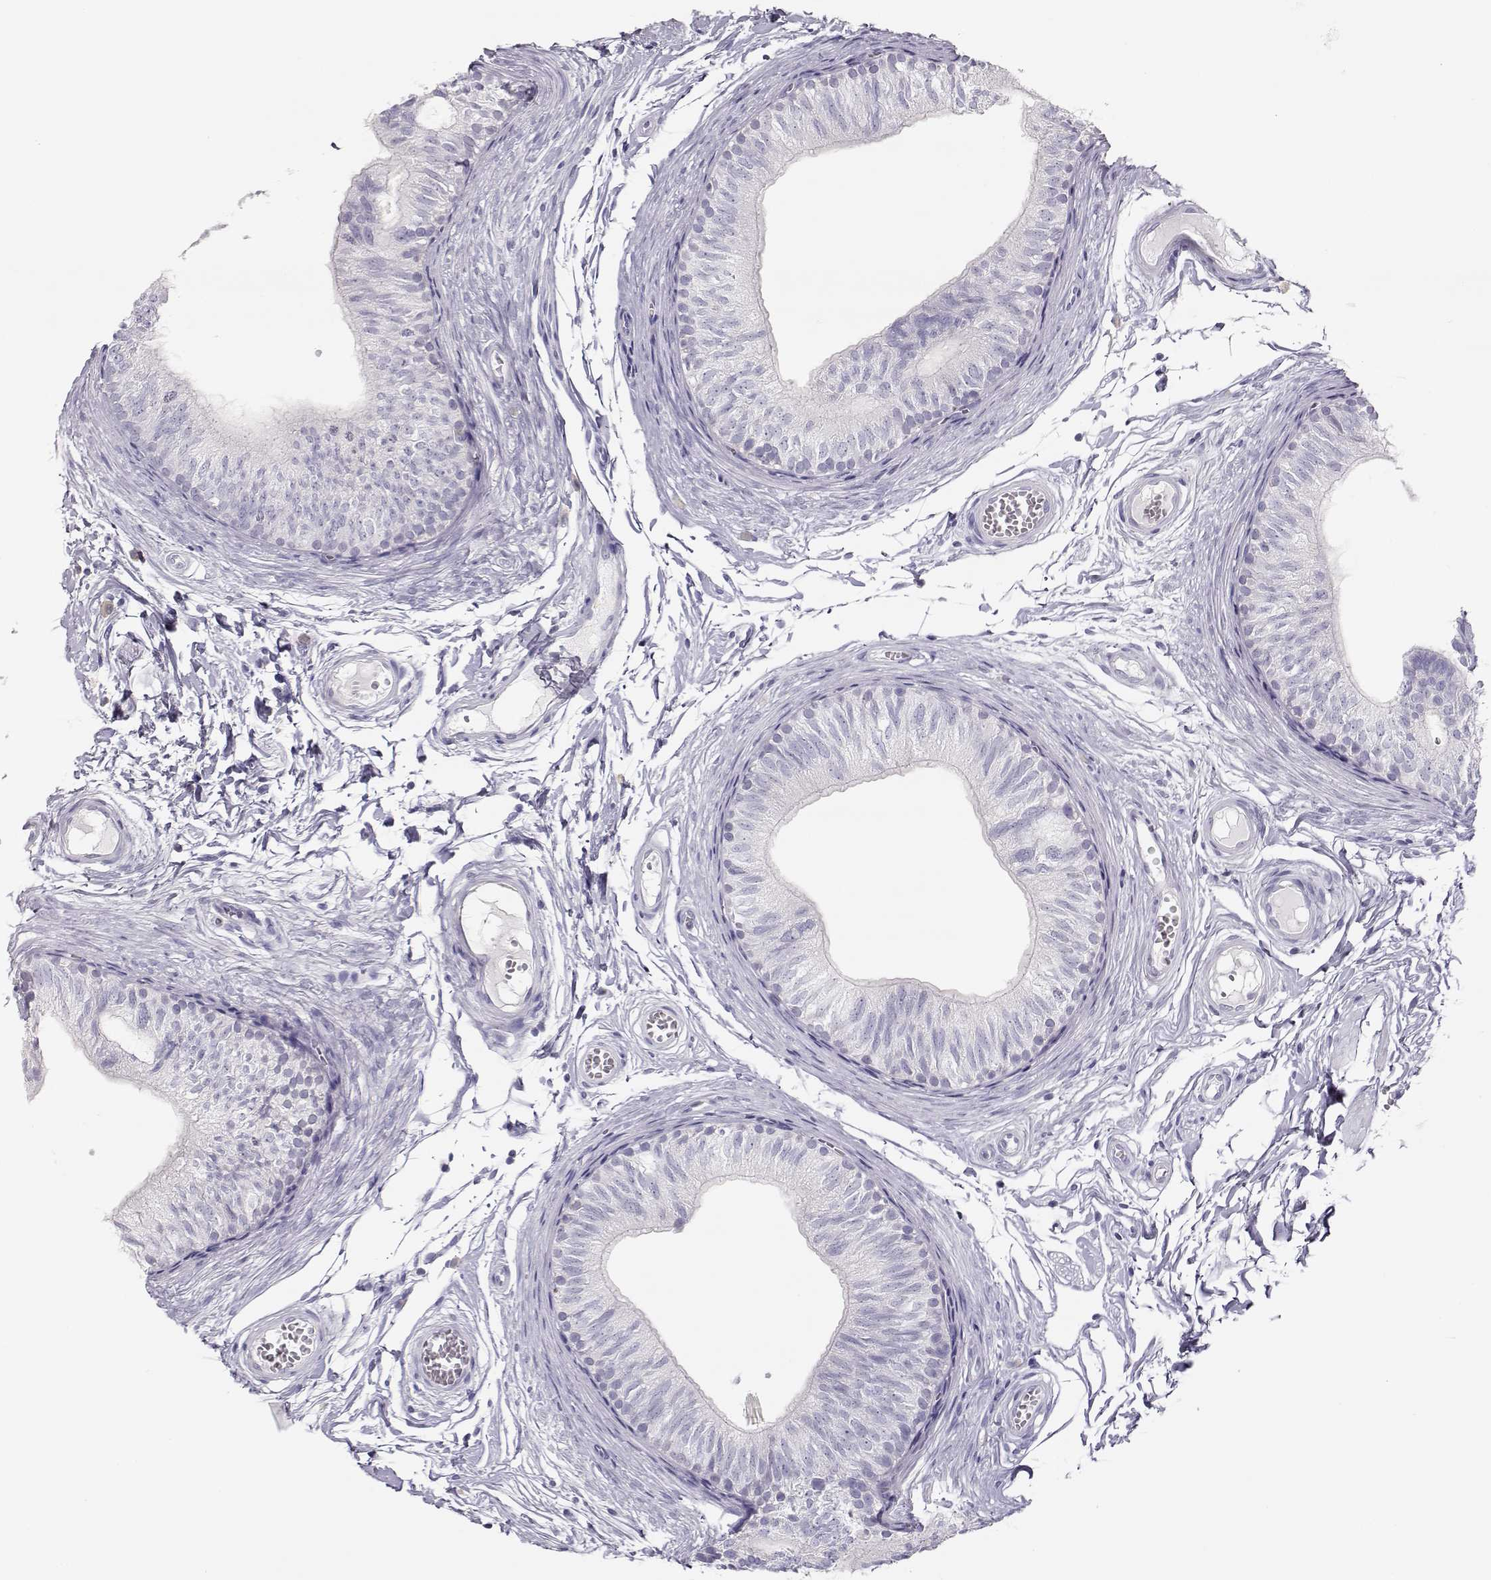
{"staining": {"intensity": "negative", "quantity": "none", "location": "none"}, "tissue": "epididymis", "cell_type": "Glandular cells", "image_type": "normal", "snomed": [{"axis": "morphology", "description": "Normal tissue, NOS"}, {"axis": "topography", "description": "Epididymis"}], "caption": "A histopathology image of epididymis stained for a protein shows no brown staining in glandular cells. Nuclei are stained in blue.", "gene": "LEPR", "patient": {"sex": "male", "age": 22}}